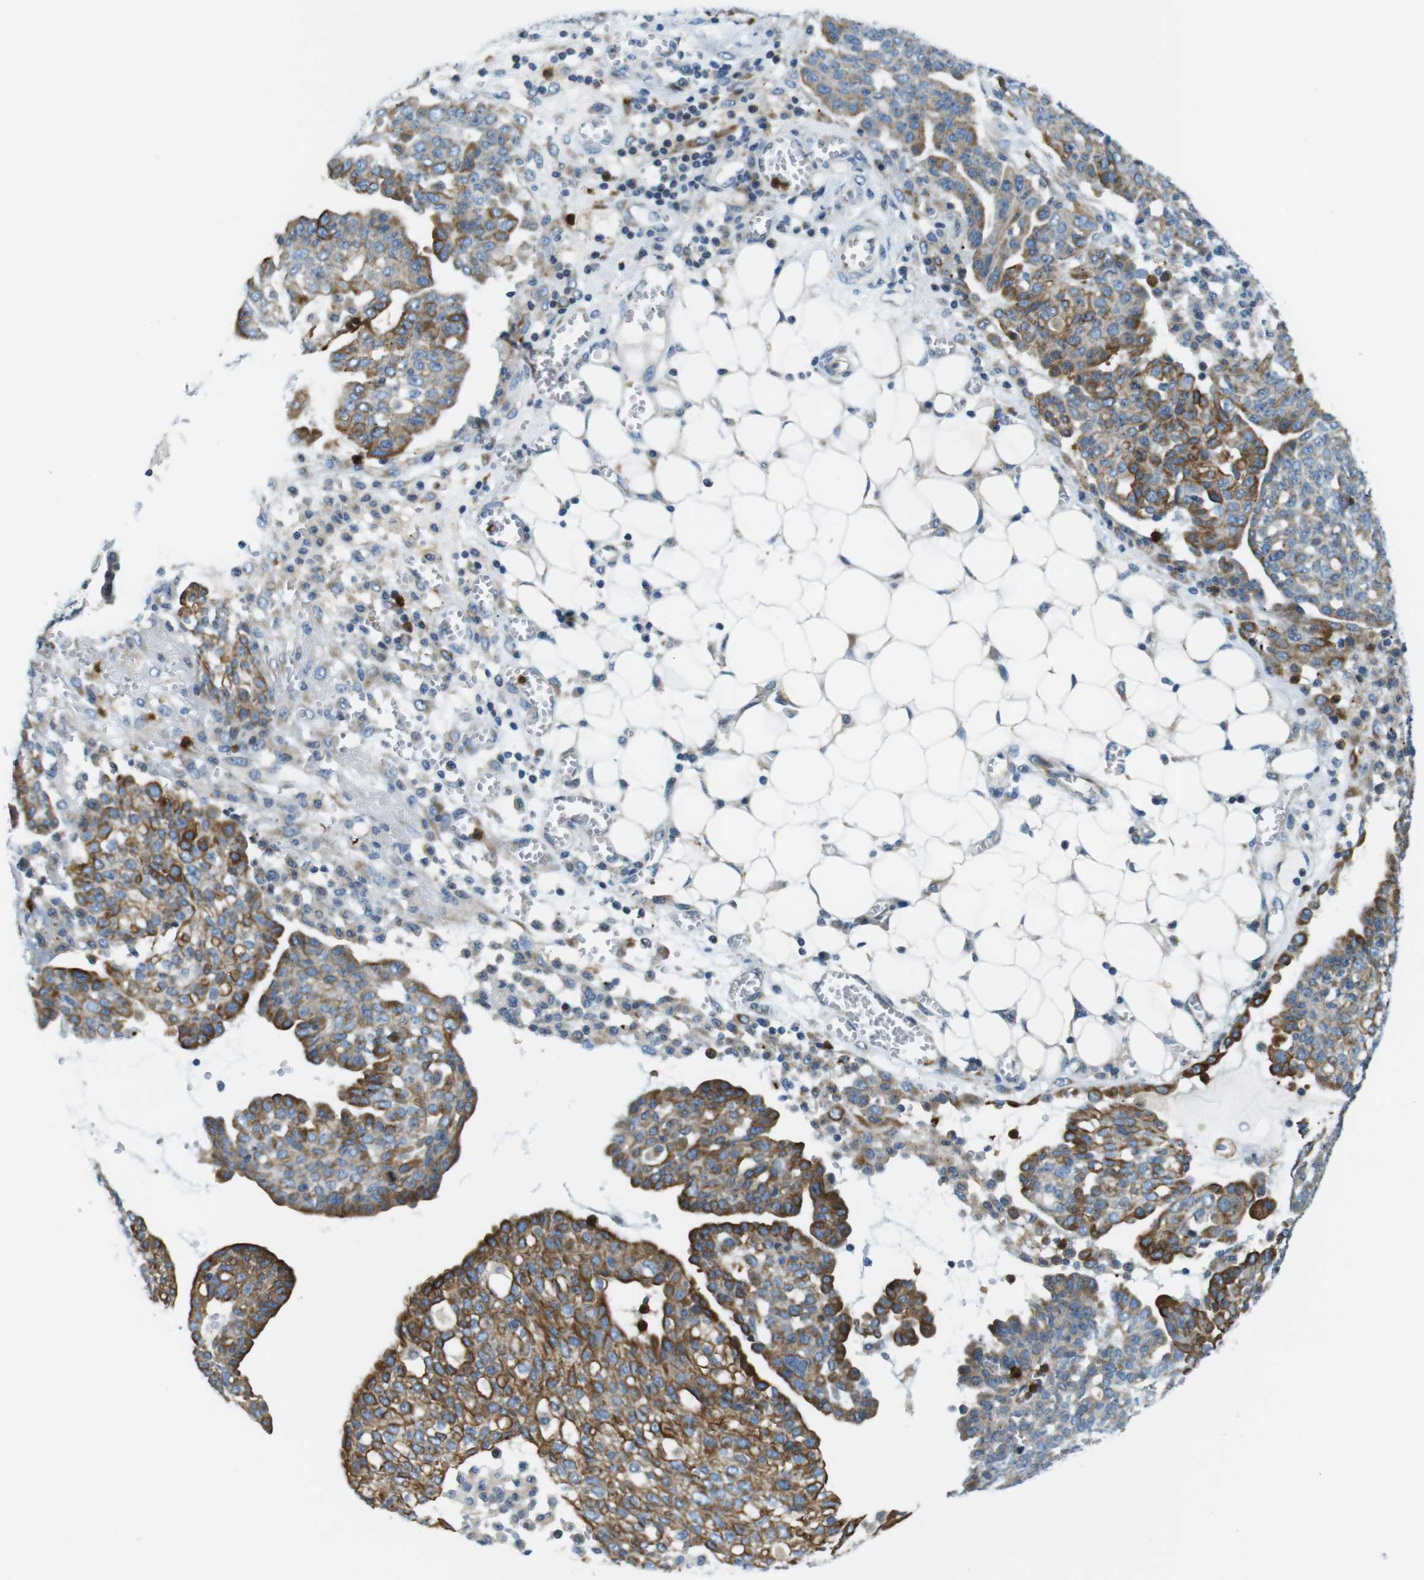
{"staining": {"intensity": "moderate", "quantity": ">75%", "location": "cytoplasmic/membranous"}, "tissue": "ovarian cancer", "cell_type": "Tumor cells", "image_type": "cancer", "snomed": [{"axis": "morphology", "description": "Cystadenocarcinoma, serous, NOS"}, {"axis": "topography", "description": "Soft tissue"}, {"axis": "topography", "description": "Ovary"}], "caption": "Immunohistochemical staining of human ovarian cancer demonstrates moderate cytoplasmic/membranous protein expression in about >75% of tumor cells.", "gene": "ZDHHC3", "patient": {"sex": "female", "age": 57}}